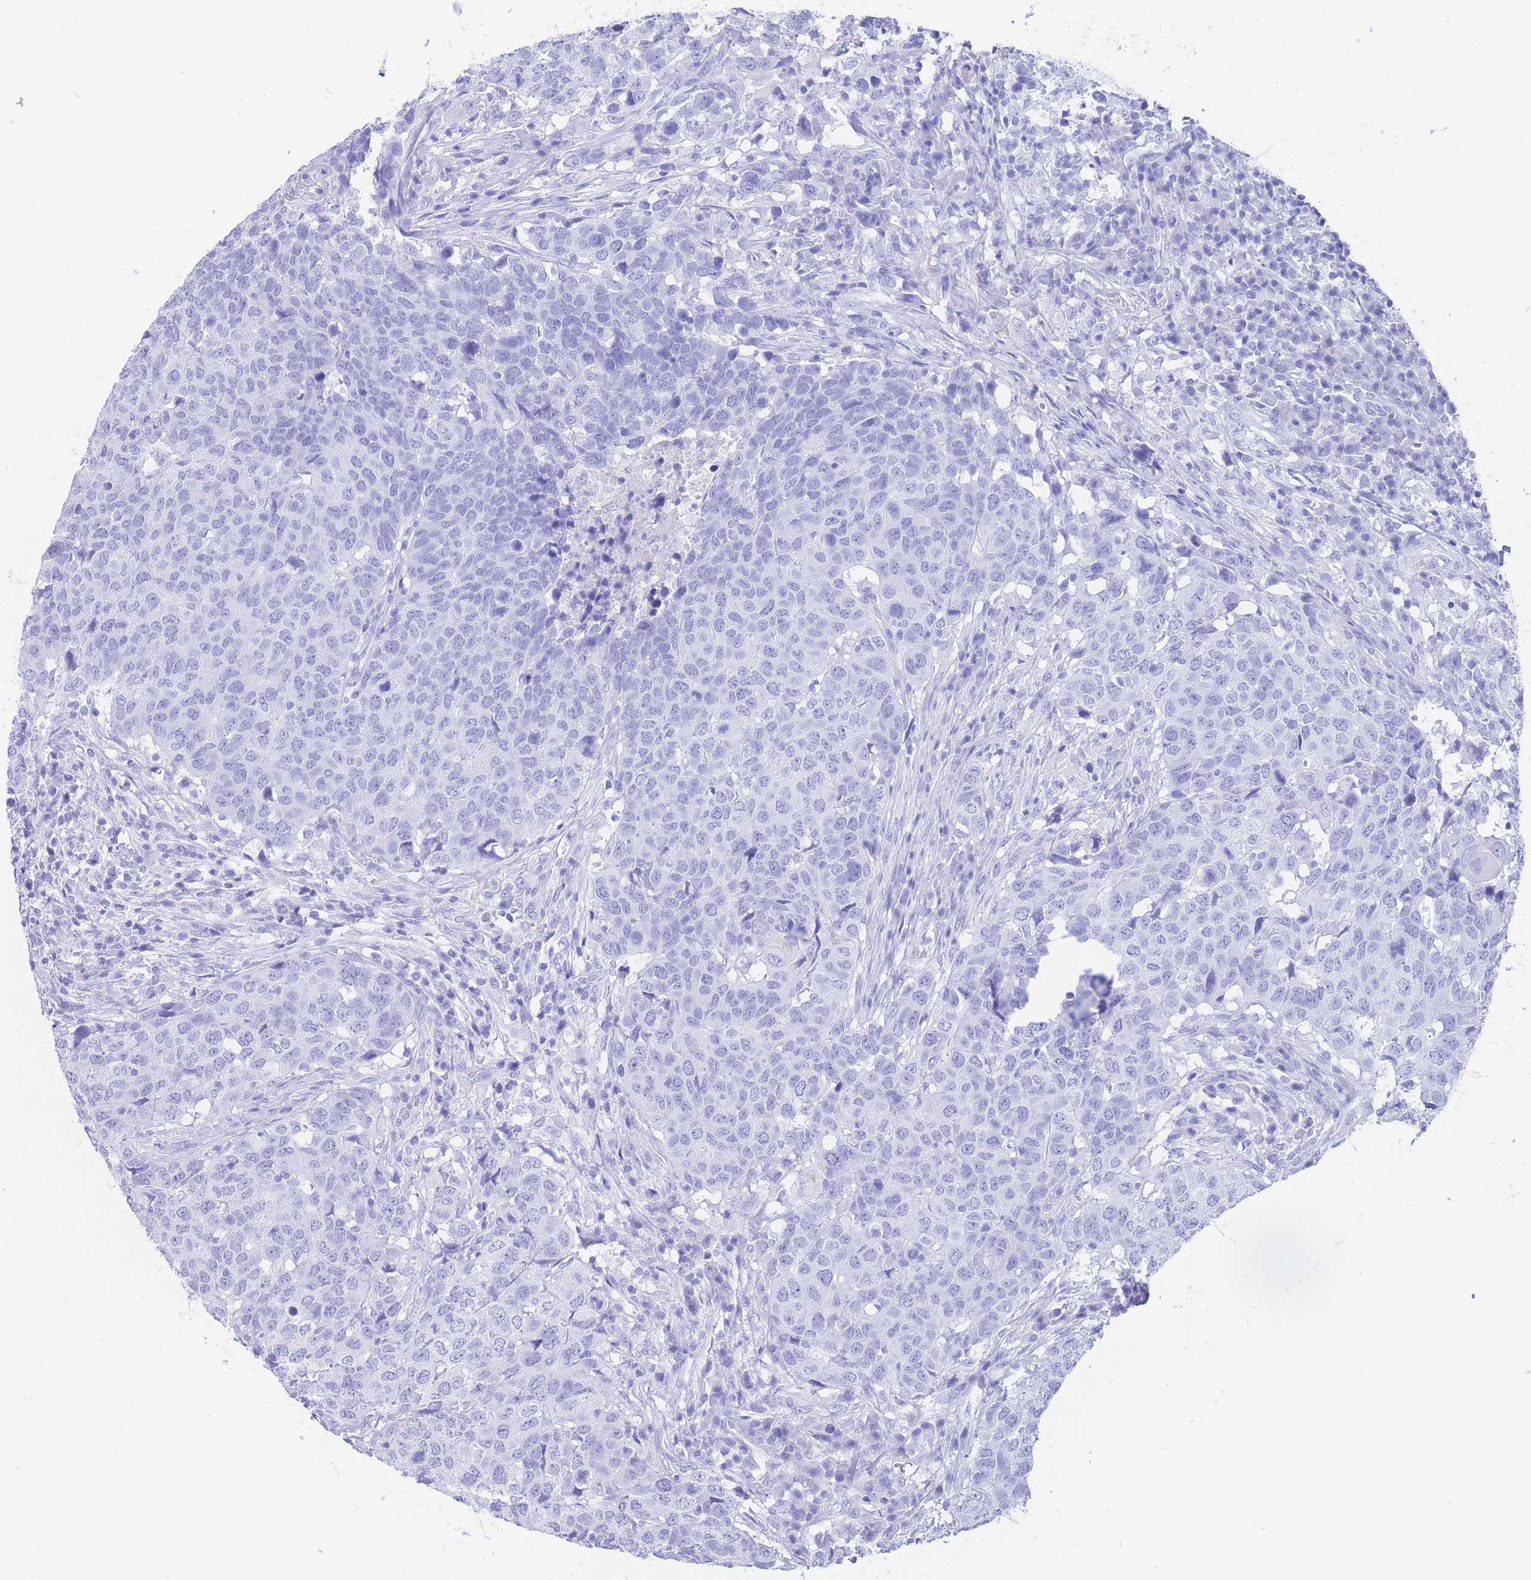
{"staining": {"intensity": "negative", "quantity": "none", "location": "none"}, "tissue": "head and neck cancer", "cell_type": "Tumor cells", "image_type": "cancer", "snomed": [{"axis": "morphology", "description": "Normal tissue, NOS"}, {"axis": "morphology", "description": "Squamous cell carcinoma, NOS"}, {"axis": "topography", "description": "Skeletal muscle"}, {"axis": "topography", "description": "Vascular tissue"}, {"axis": "topography", "description": "Peripheral nerve tissue"}, {"axis": "topography", "description": "Head-Neck"}], "caption": "High magnification brightfield microscopy of head and neck cancer stained with DAB (3,3'-diaminobenzidine) (brown) and counterstained with hematoxylin (blue): tumor cells show no significant staining.", "gene": "SLCO1B3", "patient": {"sex": "male", "age": 66}}